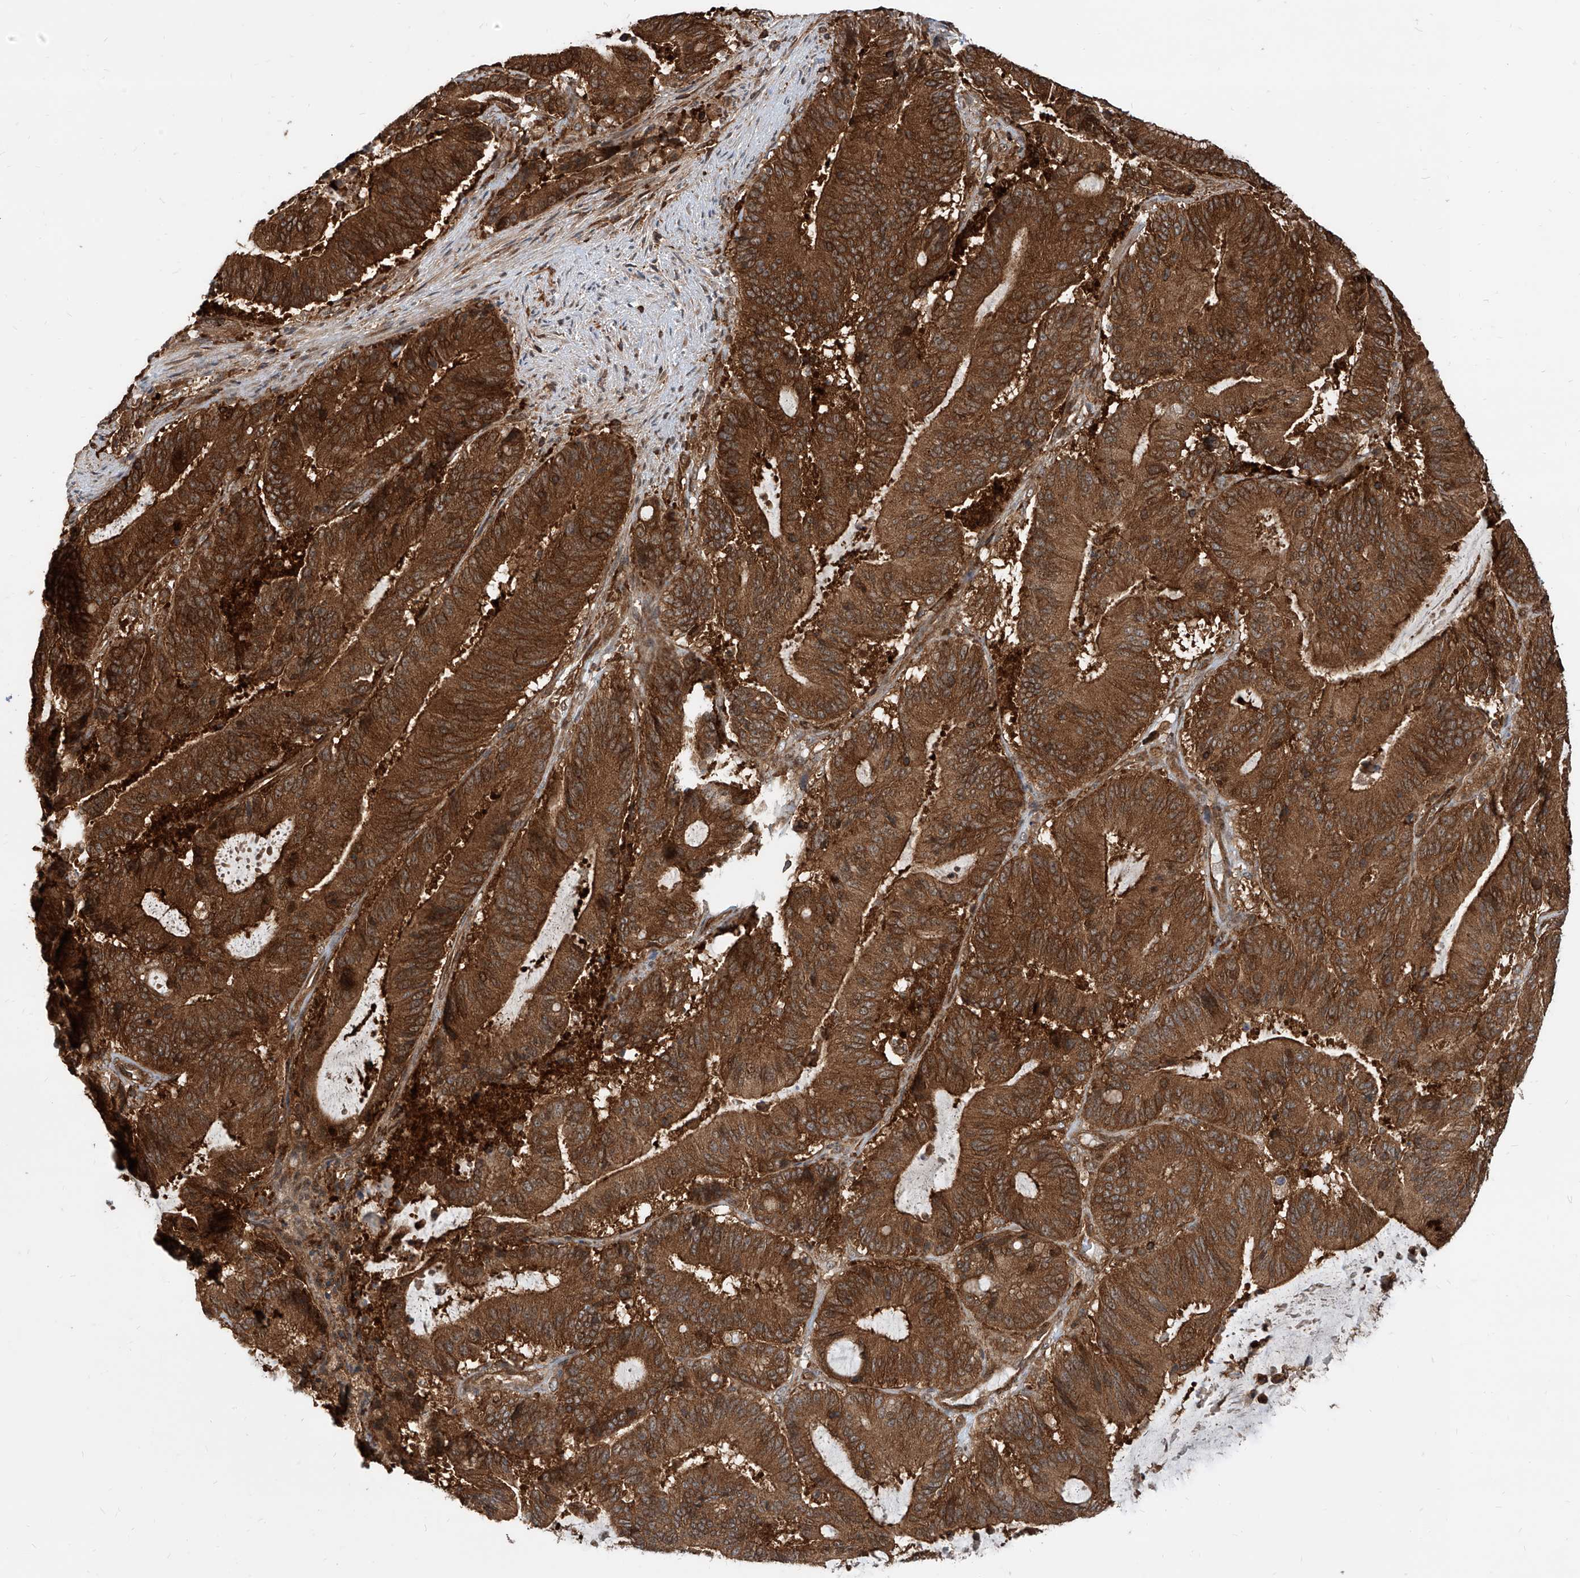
{"staining": {"intensity": "strong", "quantity": ">75%", "location": "cytoplasmic/membranous"}, "tissue": "liver cancer", "cell_type": "Tumor cells", "image_type": "cancer", "snomed": [{"axis": "morphology", "description": "Normal tissue, NOS"}, {"axis": "morphology", "description": "Cholangiocarcinoma"}, {"axis": "topography", "description": "Liver"}, {"axis": "topography", "description": "Peripheral nerve tissue"}], "caption": "The micrograph exhibits staining of liver cancer (cholangiocarcinoma), revealing strong cytoplasmic/membranous protein expression (brown color) within tumor cells. (Stains: DAB in brown, nuclei in blue, Microscopy: brightfield microscopy at high magnification).", "gene": "MAGED2", "patient": {"sex": "female", "age": 73}}